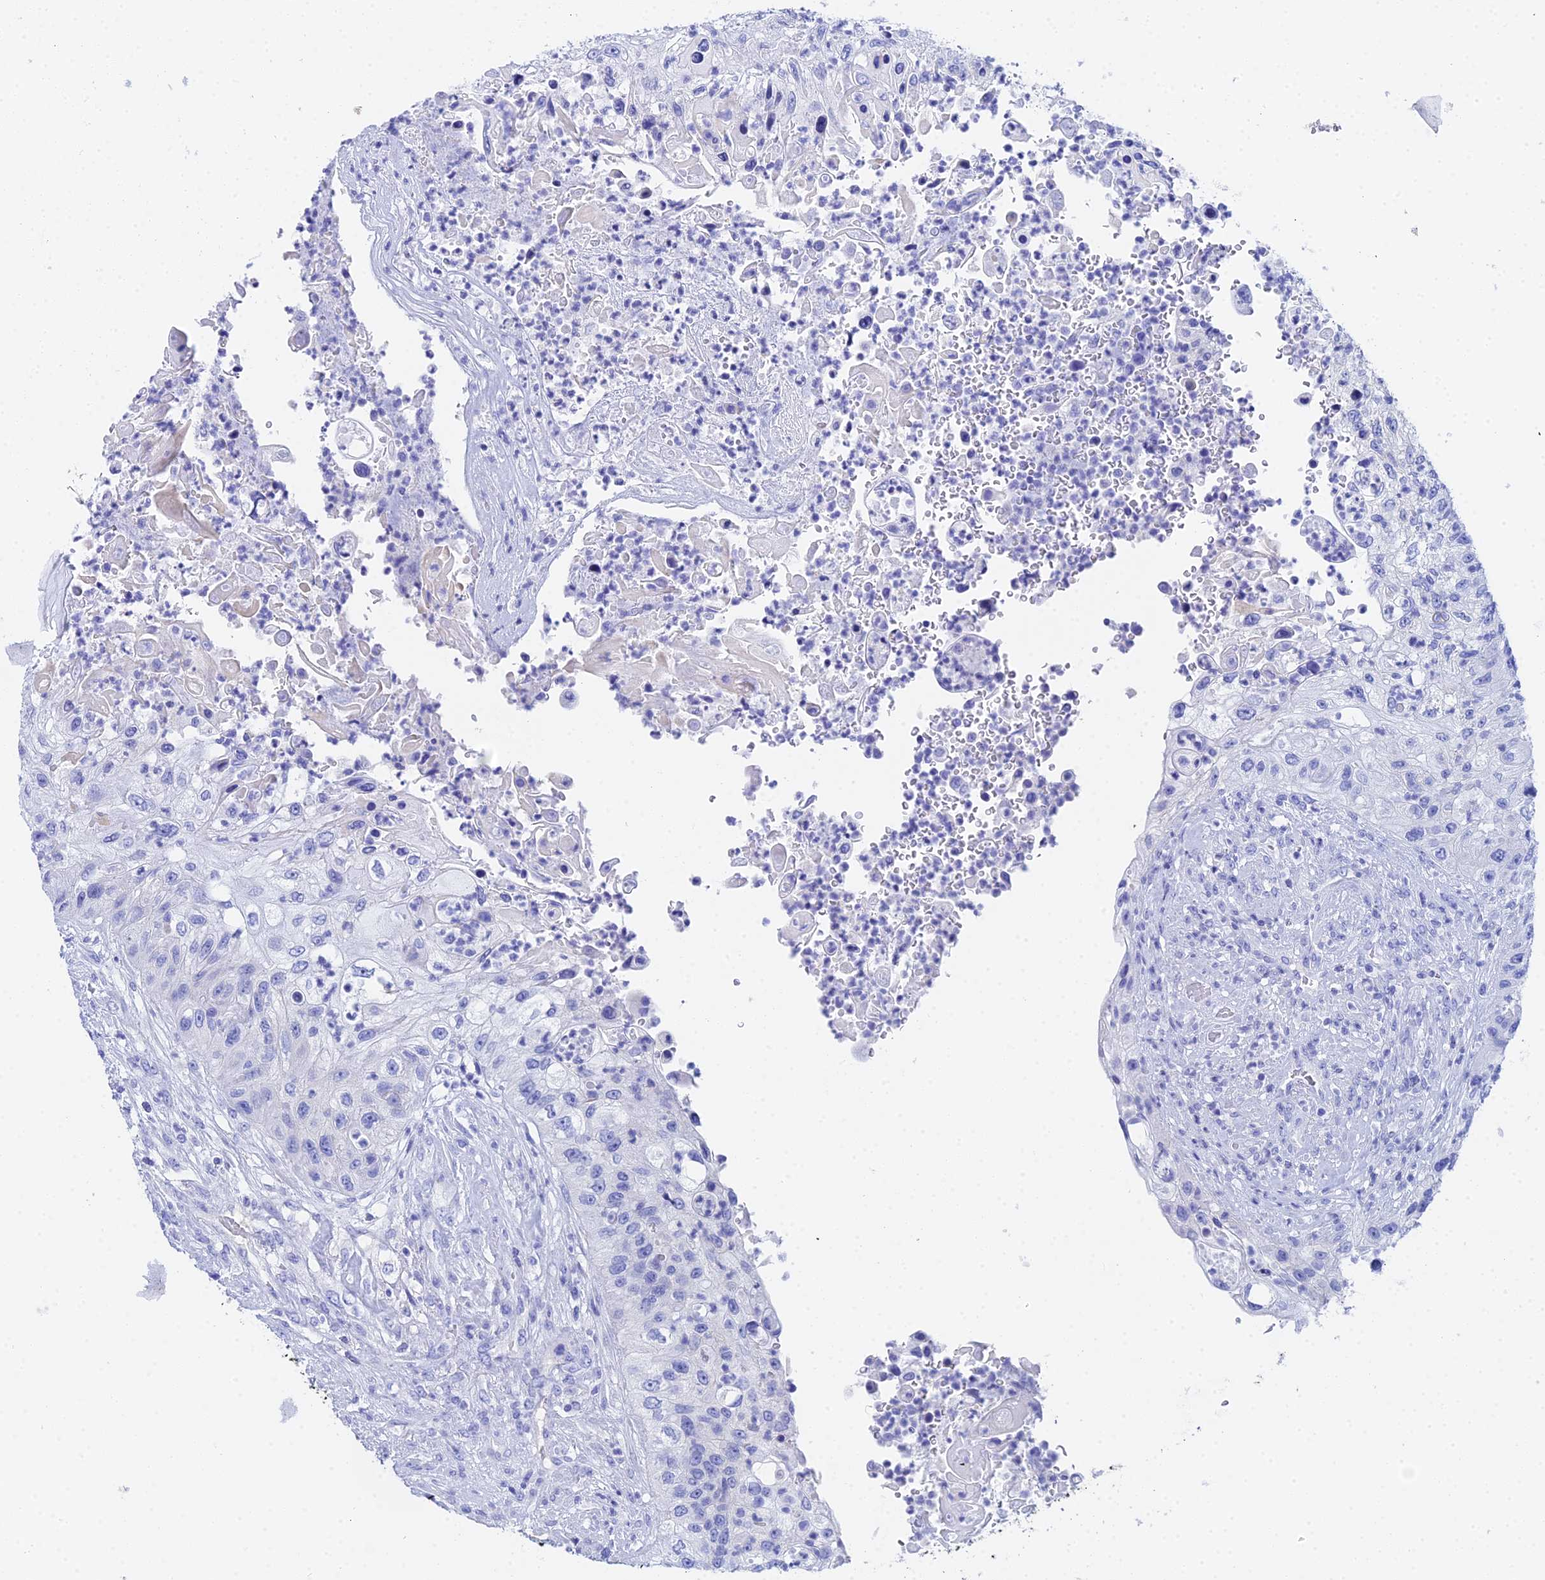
{"staining": {"intensity": "negative", "quantity": "none", "location": "none"}, "tissue": "urothelial cancer", "cell_type": "Tumor cells", "image_type": "cancer", "snomed": [{"axis": "morphology", "description": "Urothelial carcinoma, High grade"}, {"axis": "topography", "description": "Urinary bladder"}], "caption": "Tumor cells are negative for brown protein staining in urothelial cancer.", "gene": "CELA3A", "patient": {"sex": "female", "age": 60}}